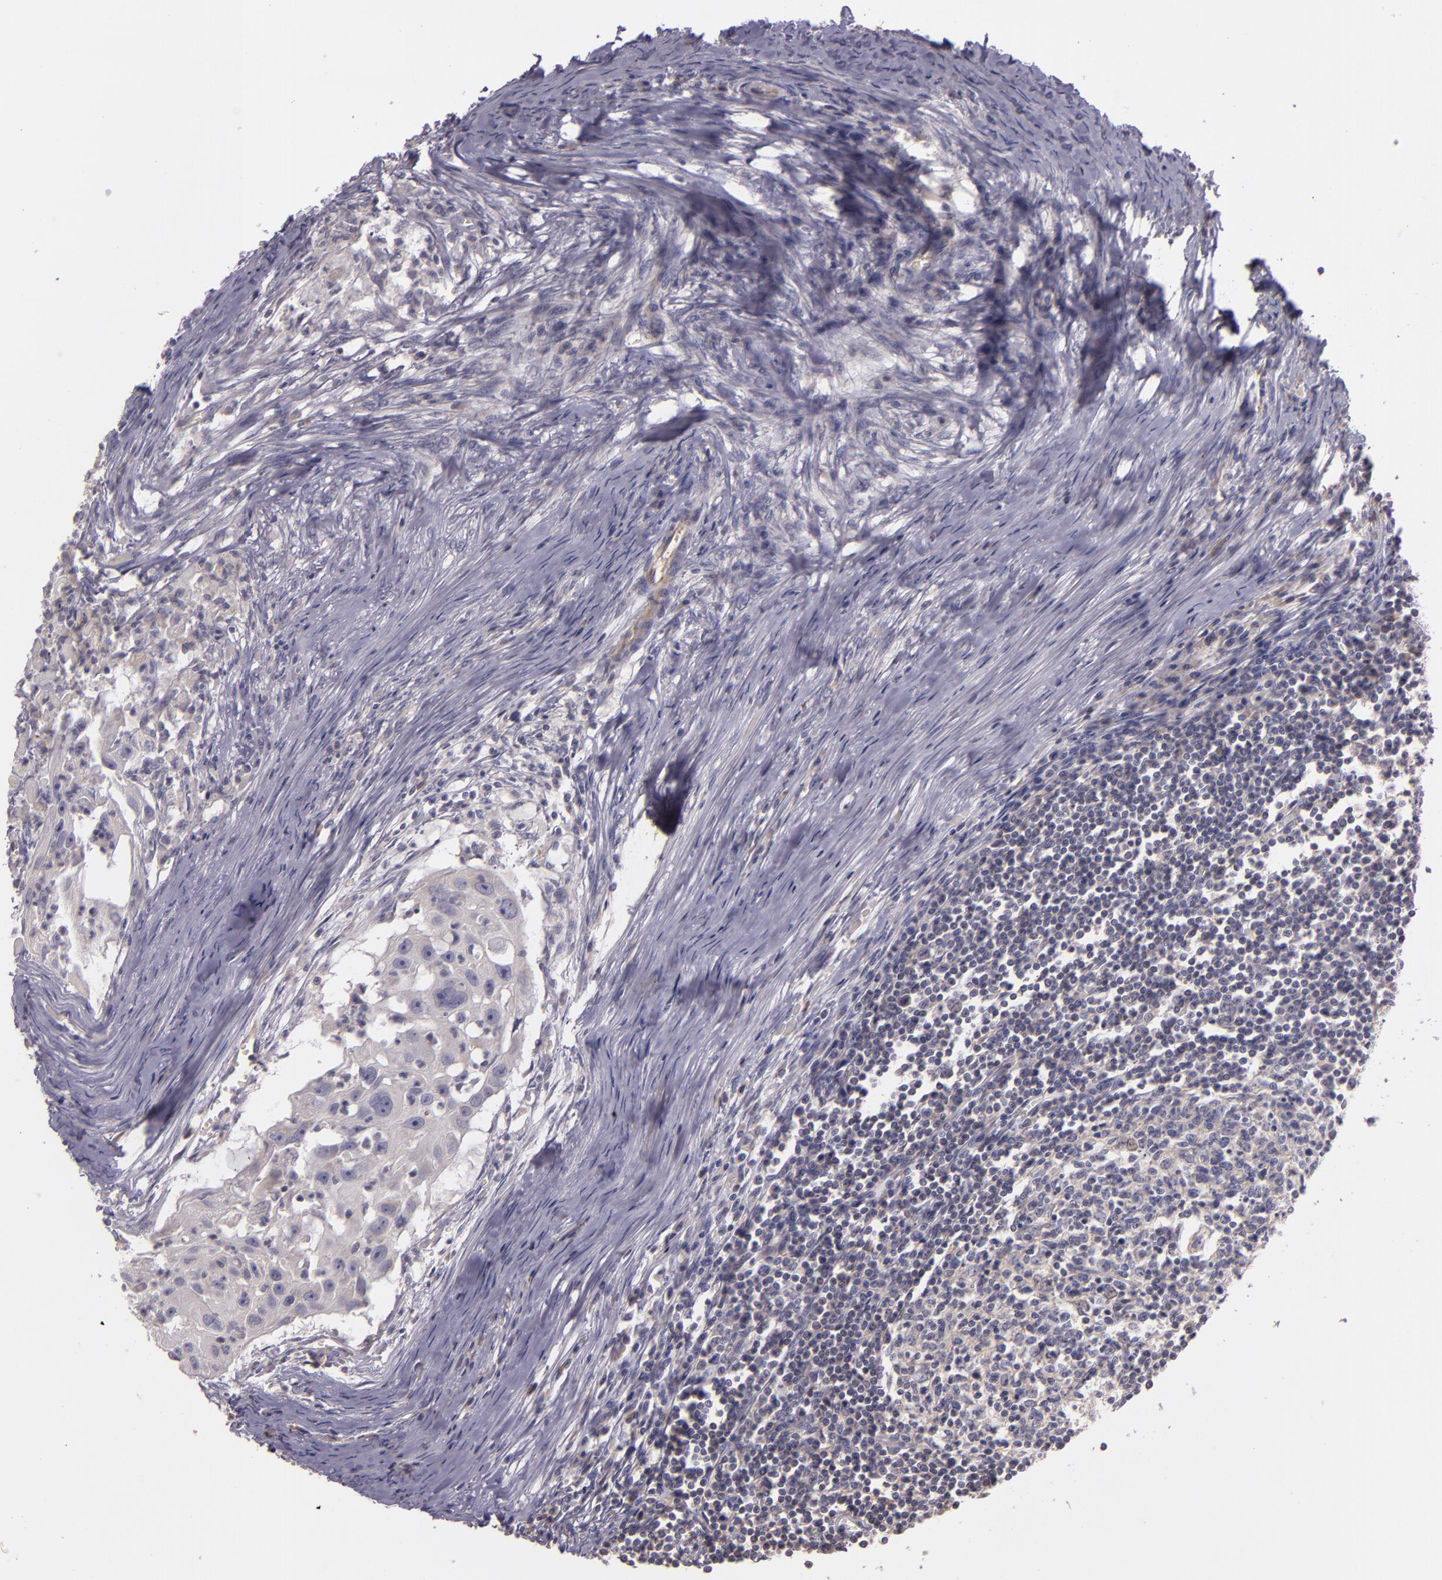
{"staining": {"intensity": "negative", "quantity": "none", "location": "none"}, "tissue": "head and neck cancer", "cell_type": "Tumor cells", "image_type": "cancer", "snomed": [{"axis": "morphology", "description": "Squamous cell carcinoma, NOS"}, {"axis": "topography", "description": "Head-Neck"}], "caption": "The micrograph exhibits no staining of tumor cells in head and neck cancer. (Immunohistochemistry, brightfield microscopy, high magnification).", "gene": "RALGAPA1", "patient": {"sex": "male", "age": 64}}